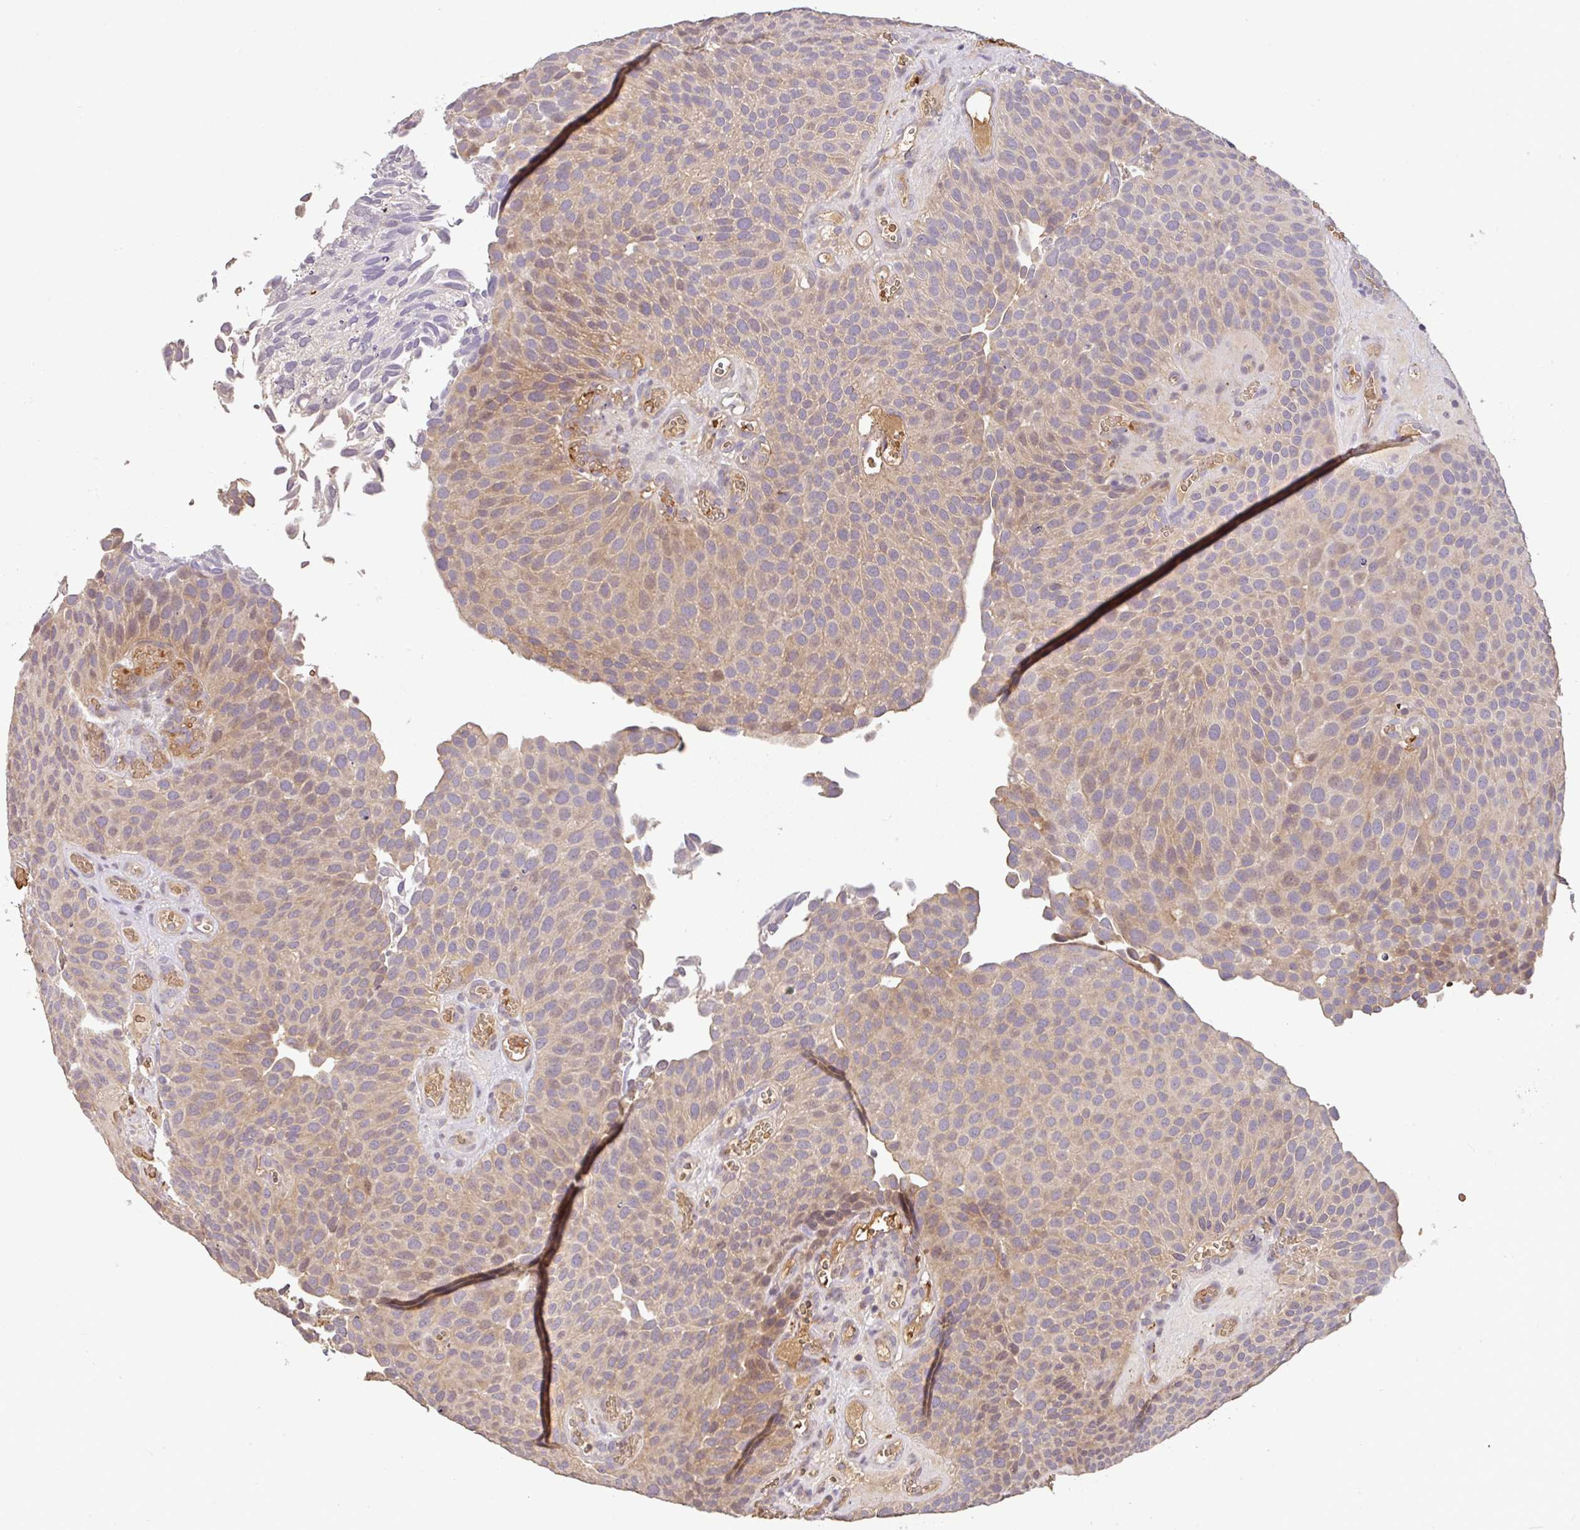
{"staining": {"intensity": "weak", "quantity": ">75%", "location": "cytoplasmic/membranous"}, "tissue": "urothelial cancer", "cell_type": "Tumor cells", "image_type": "cancer", "snomed": [{"axis": "morphology", "description": "Urothelial carcinoma, Low grade"}, {"axis": "topography", "description": "Urinary bladder"}], "caption": "An IHC histopathology image of neoplastic tissue is shown. Protein staining in brown highlights weak cytoplasmic/membranous positivity in low-grade urothelial carcinoma within tumor cells.", "gene": "C1QTNF9B", "patient": {"sex": "male", "age": 89}}